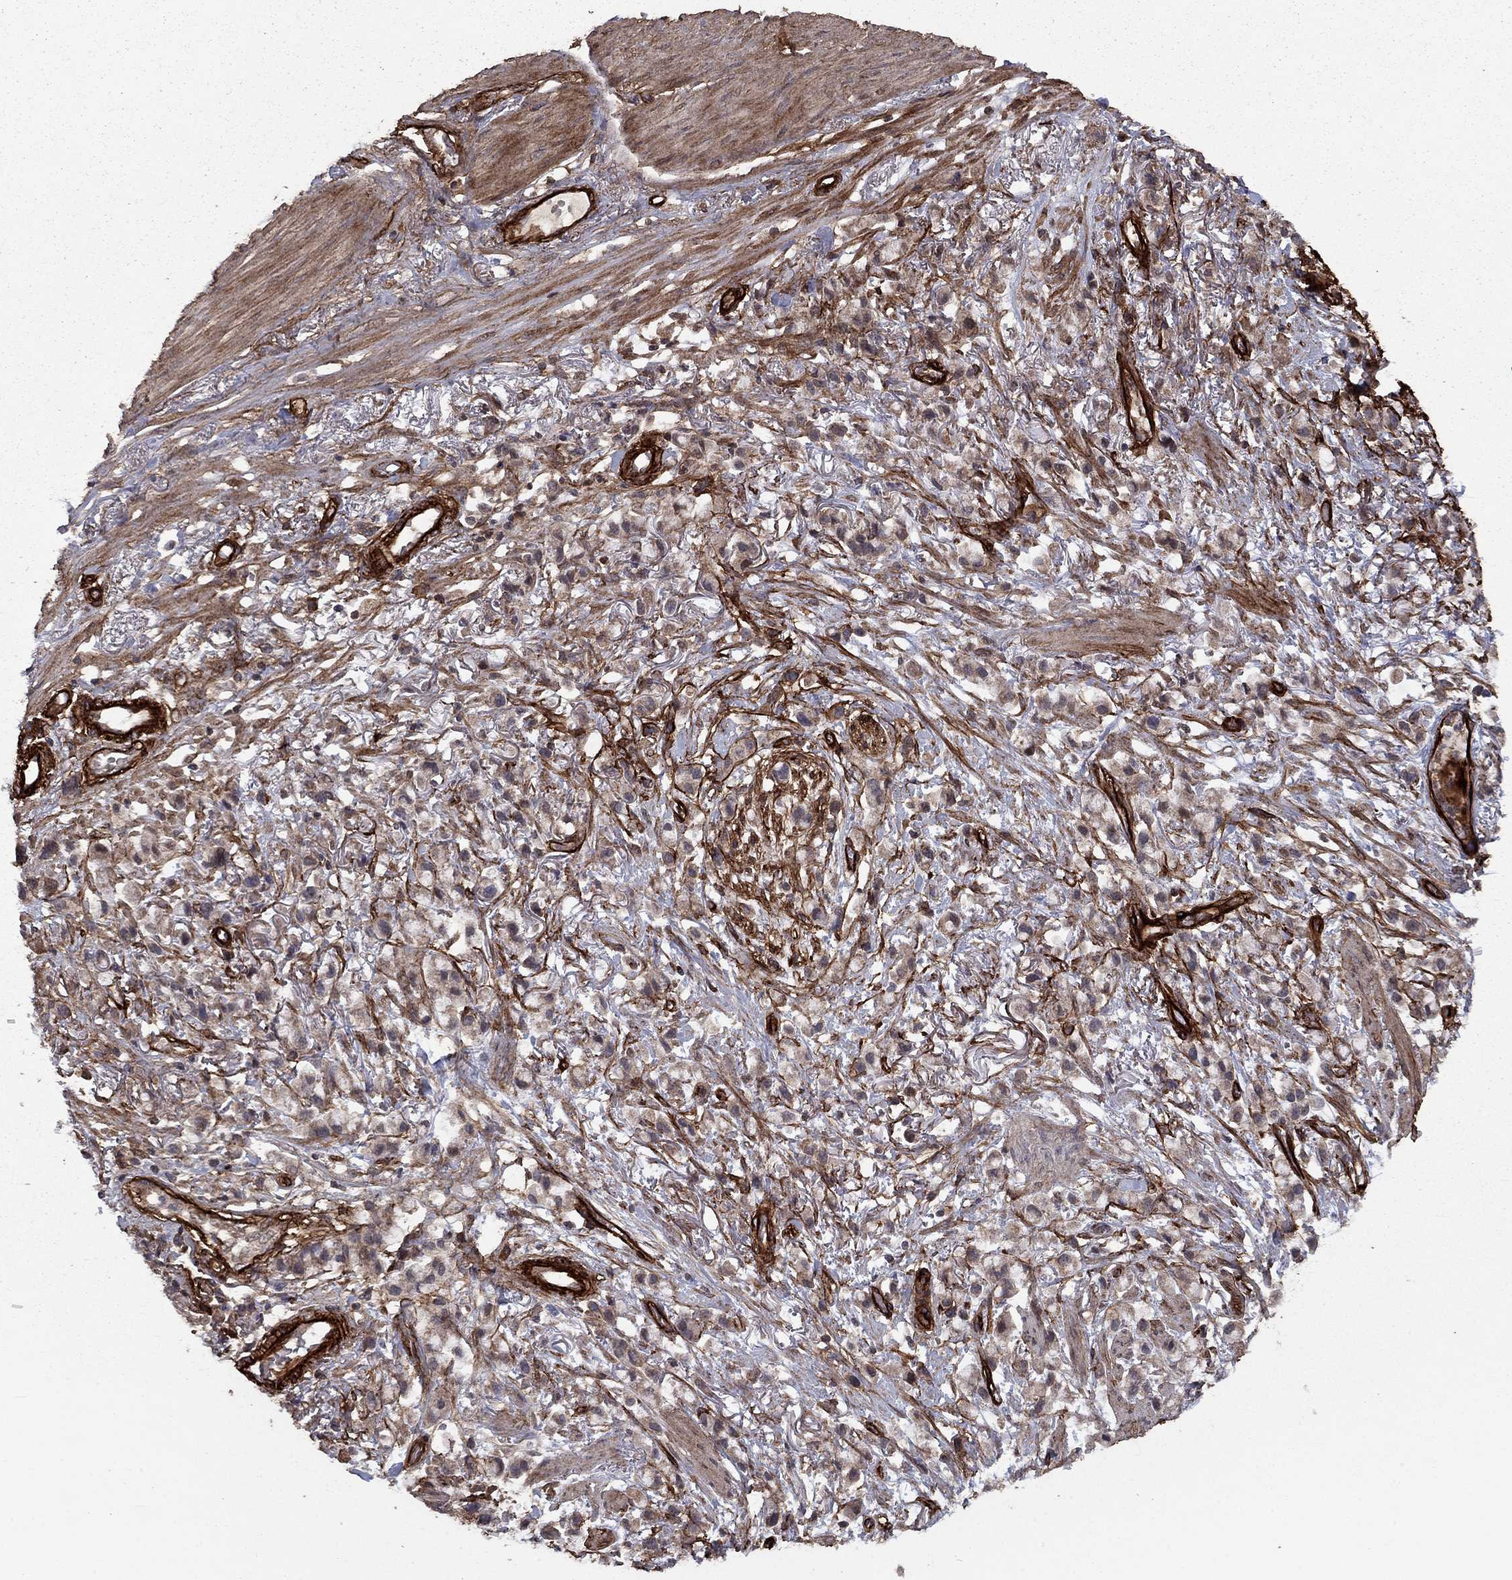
{"staining": {"intensity": "moderate", "quantity": ">75%", "location": "cytoplasmic/membranous"}, "tissue": "stomach cancer", "cell_type": "Tumor cells", "image_type": "cancer", "snomed": [{"axis": "morphology", "description": "Adenocarcinoma, NOS"}, {"axis": "topography", "description": "Stomach"}], "caption": "Protein staining of adenocarcinoma (stomach) tissue shows moderate cytoplasmic/membranous staining in approximately >75% of tumor cells.", "gene": "COL18A1", "patient": {"sex": "female", "age": 81}}